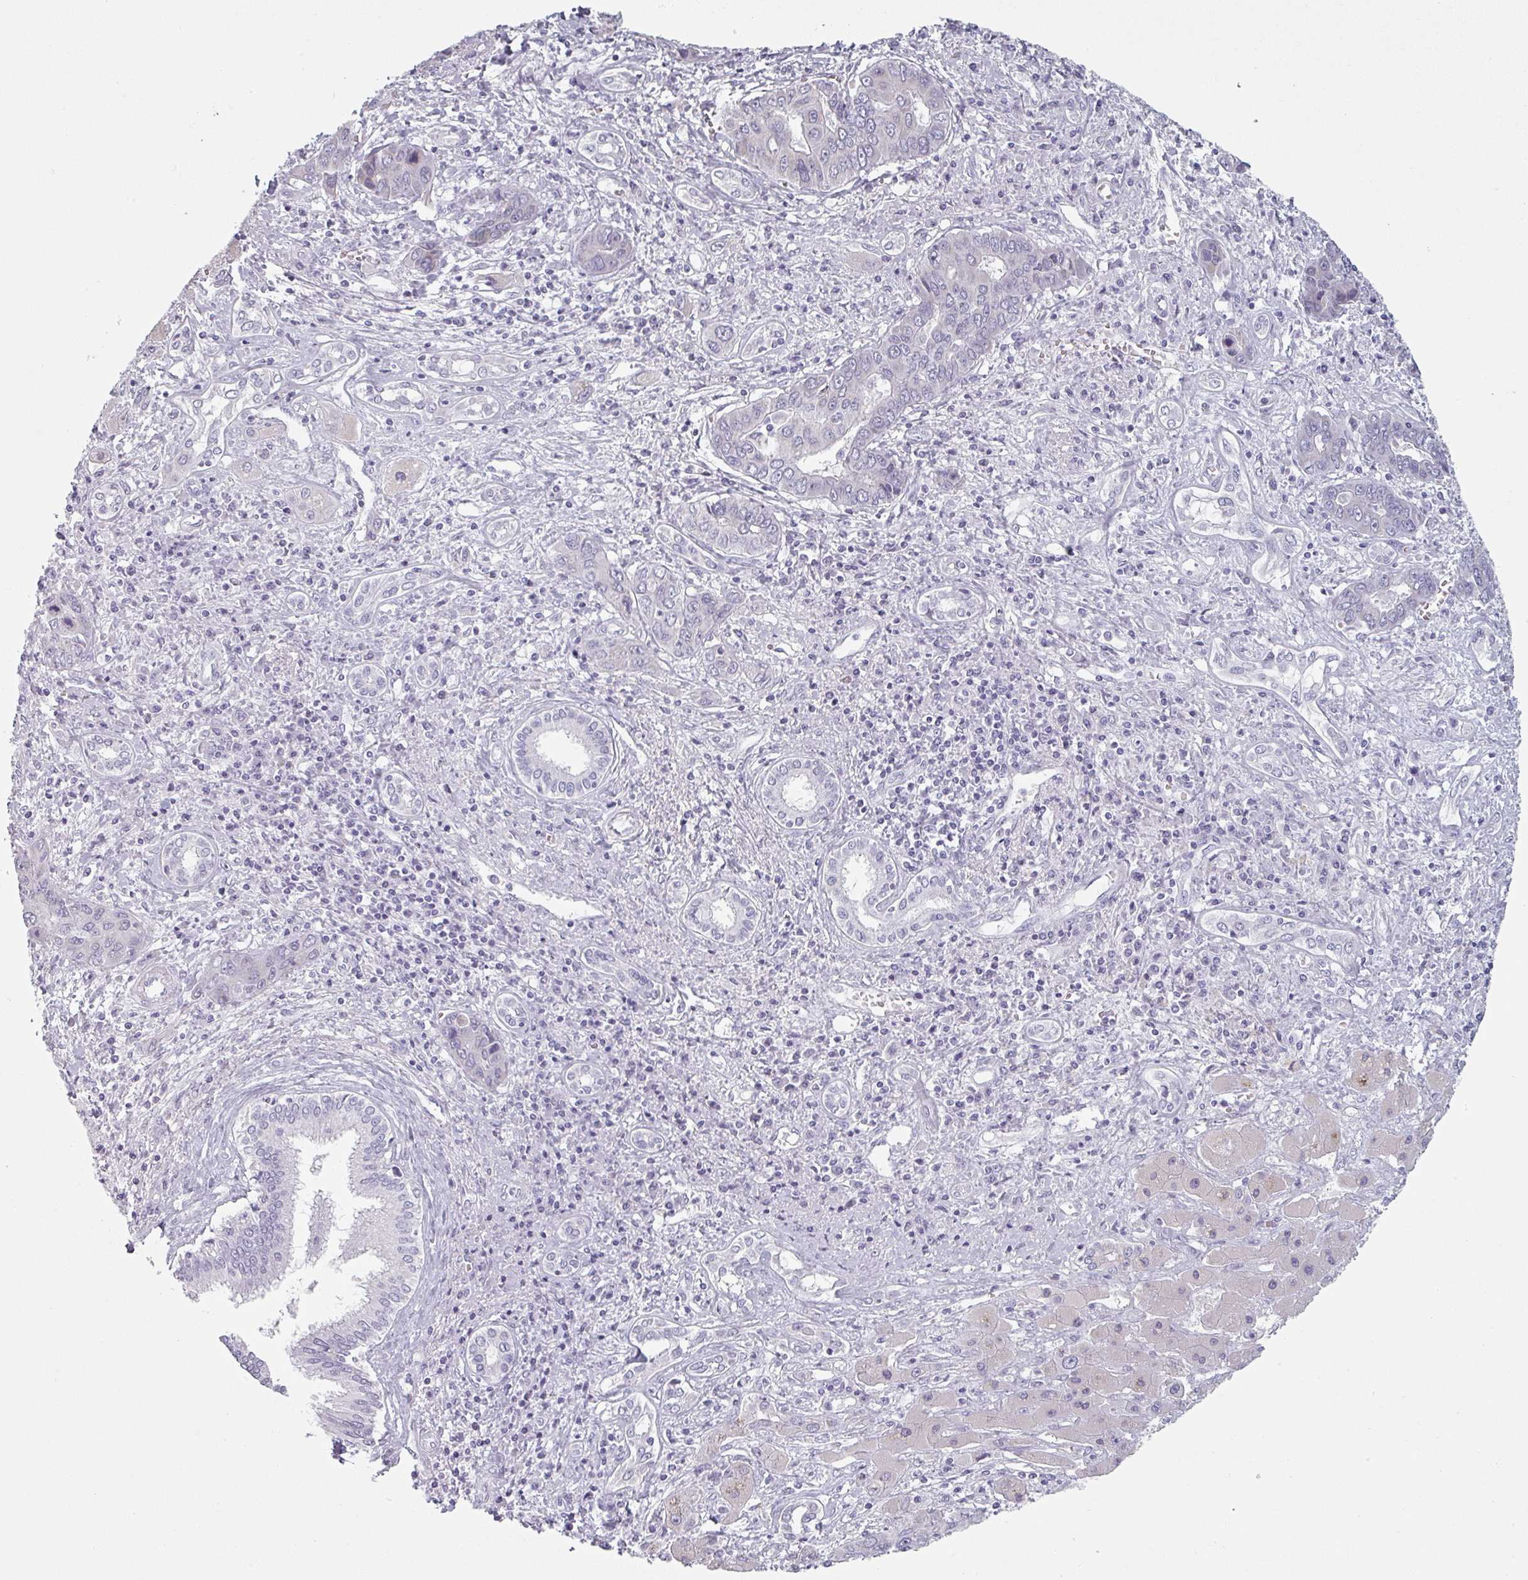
{"staining": {"intensity": "negative", "quantity": "none", "location": "none"}, "tissue": "liver cancer", "cell_type": "Tumor cells", "image_type": "cancer", "snomed": [{"axis": "morphology", "description": "Cholangiocarcinoma"}, {"axis": "topography", "description": "Liver"}], "caption": "A micrograph of human liver cholangiocarcinoma is negative for staining in tumor cells. (DAB (3,3'-diaminobenzidine) IHC, high magnification).", "gene": "SFTPA1", "patient": {"sex": "male", "age": 67}}